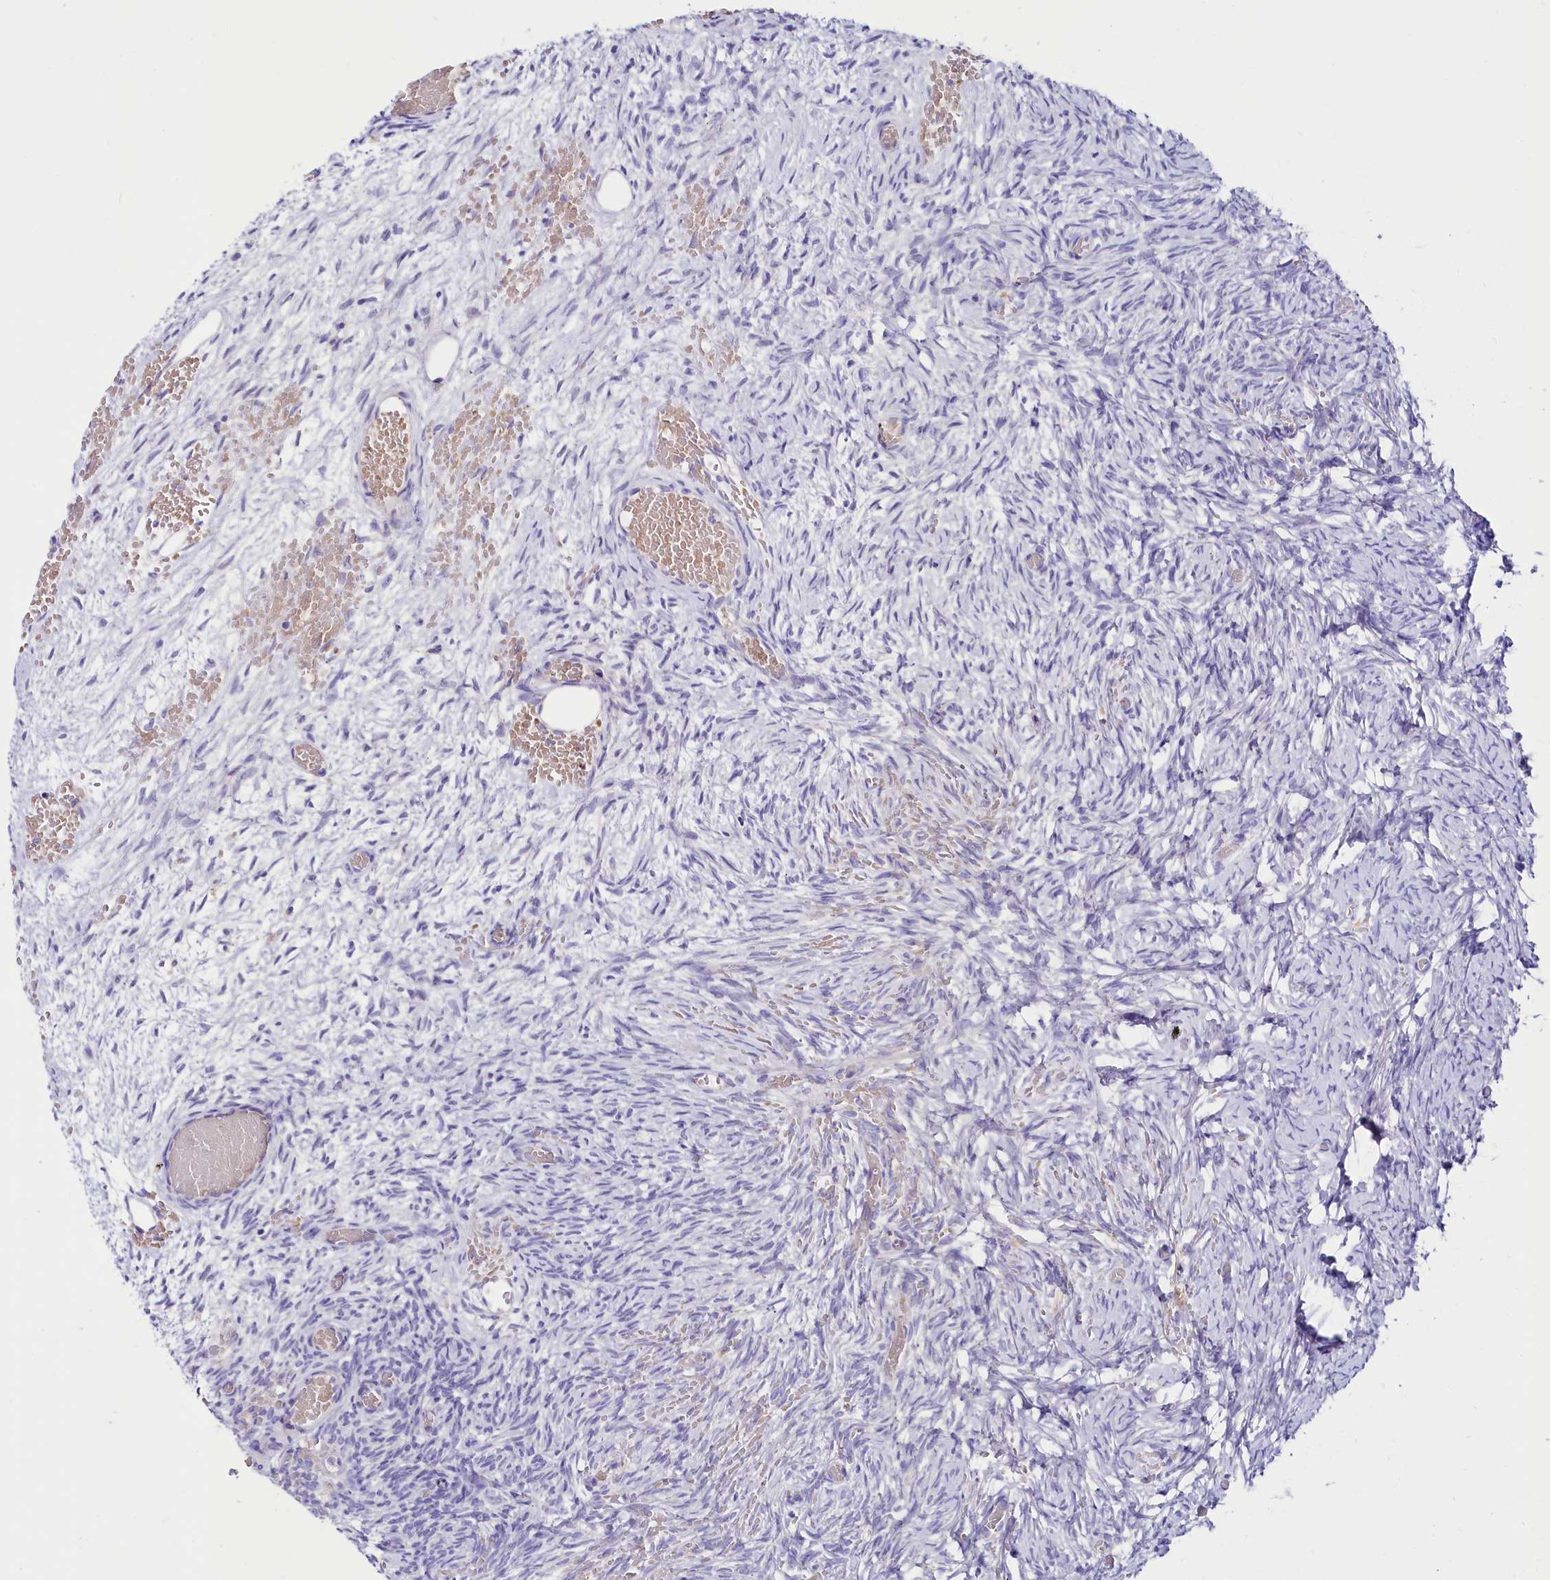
{"staining": {"intensity": "negative", "quantity": "none", "location": "none"}, "tissue": "ovary", "cell_type": "Ovarian stroma cells", "image_type": "normal", "snomed": [{"axis": "morphology", "description": "Adenocarcinoma, NOS"}, {"axis": "topography", "description": "Endometrium"}], "caption": "A photomicrograph of ovary stained for a protein reveals no brown staining in ovarian stroma cells. (DAB IHC with hematoxylin counter stain).", "gene": "ABHD5", "patient": {"sex": "female", "age": 32}}